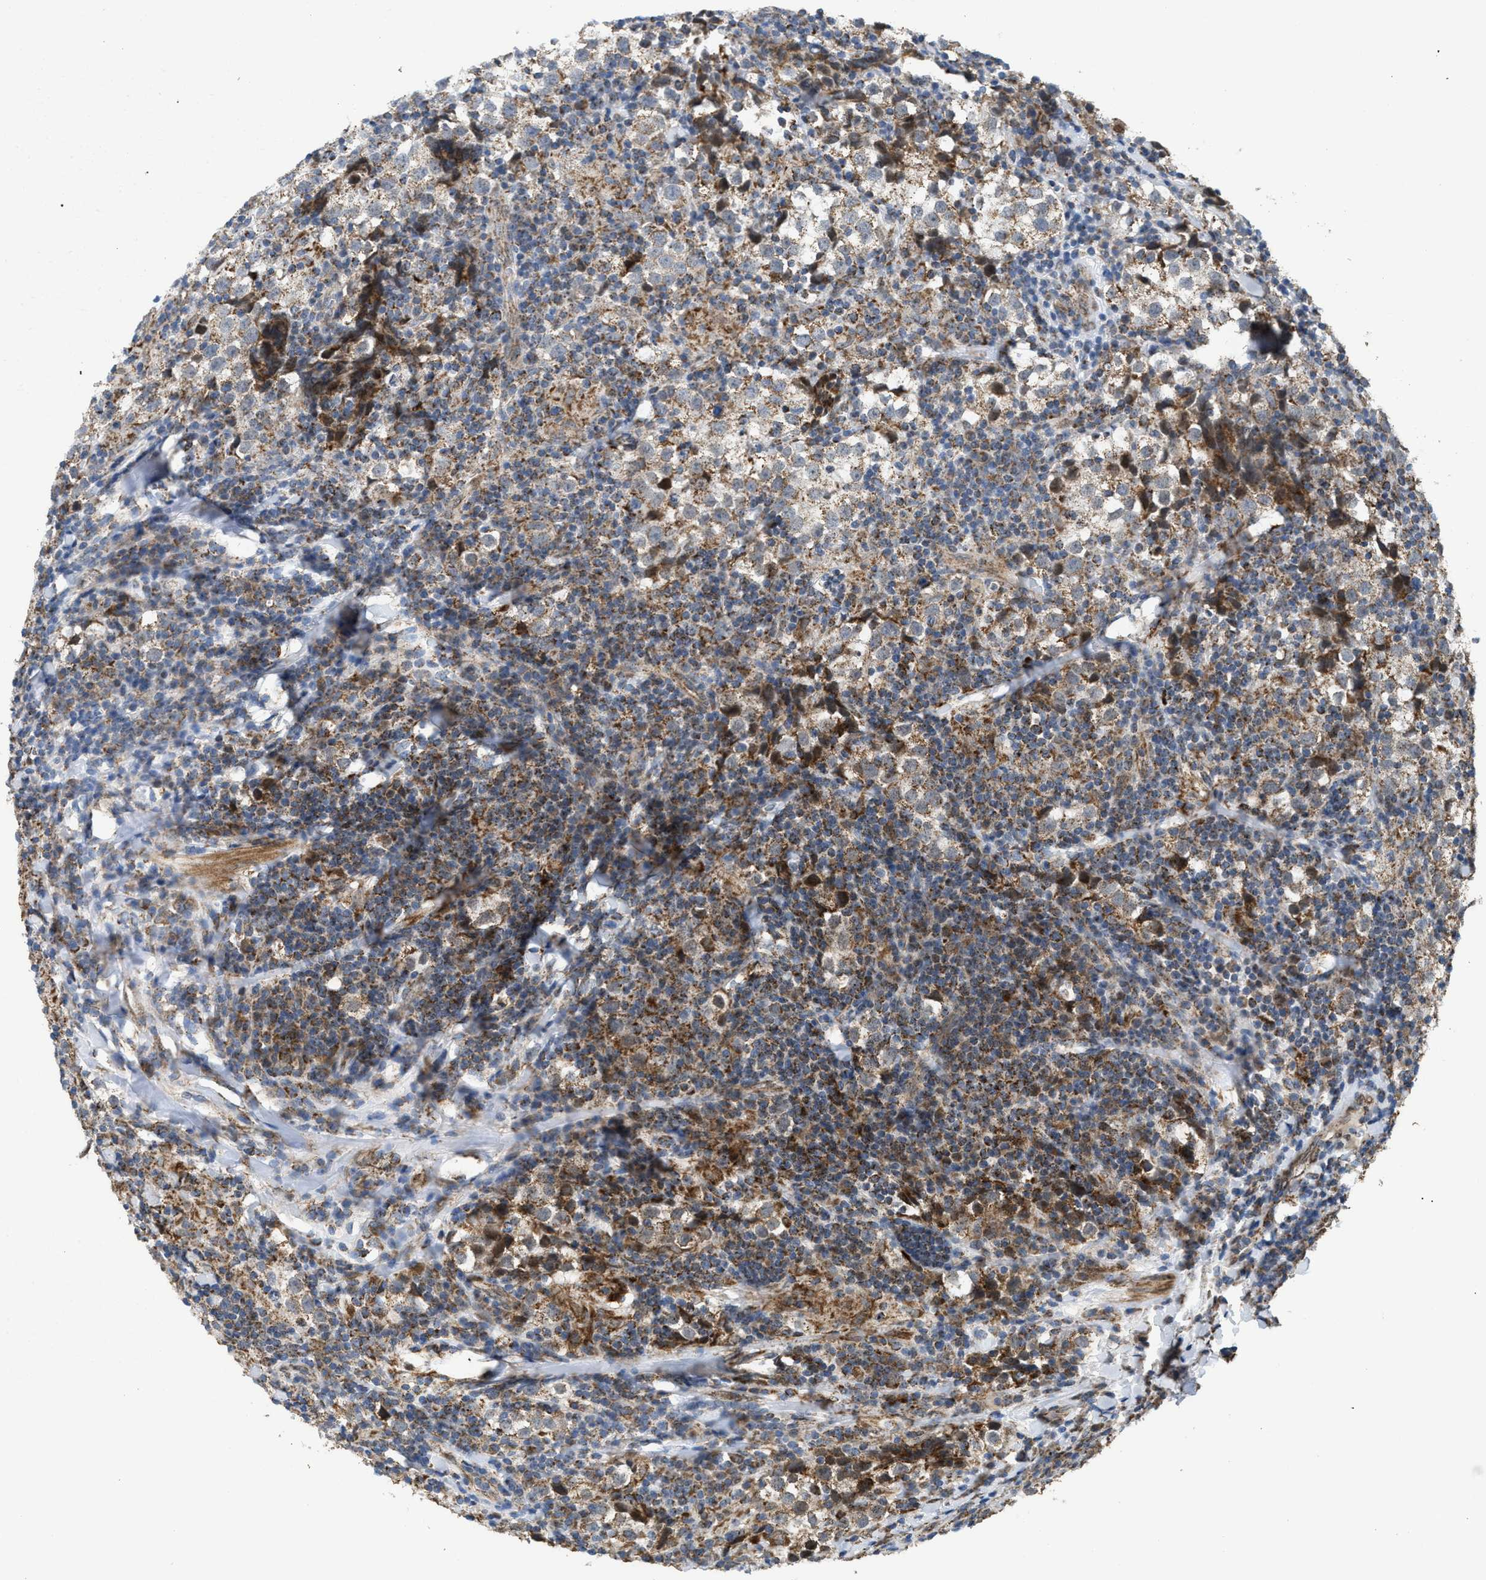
{"staining": {"intensity": "moderate", "quantity": "25%-75%", "location": "cytoplasmic/membranous"}, "tissue": "testis cancer", "cell_type": "Tumor cells", "image_type": "cancer", "snomed": [{"axis": "morphology", "description": "Seminoma, NOS"}, {"axis": "morphology", "description": "Carcinoma, Embryonal, NOS"}, {"axis": "topography", "description": "Testis"}], "caption": "Immunohistochemical staining of human testis cancer exhibits medium levels of moderate cytoplasmic/membranous protein staining in approximately 25%-75% of tumor cells.", "gene": "TACO1", "patient": {"sex": "male", "age": 36}}